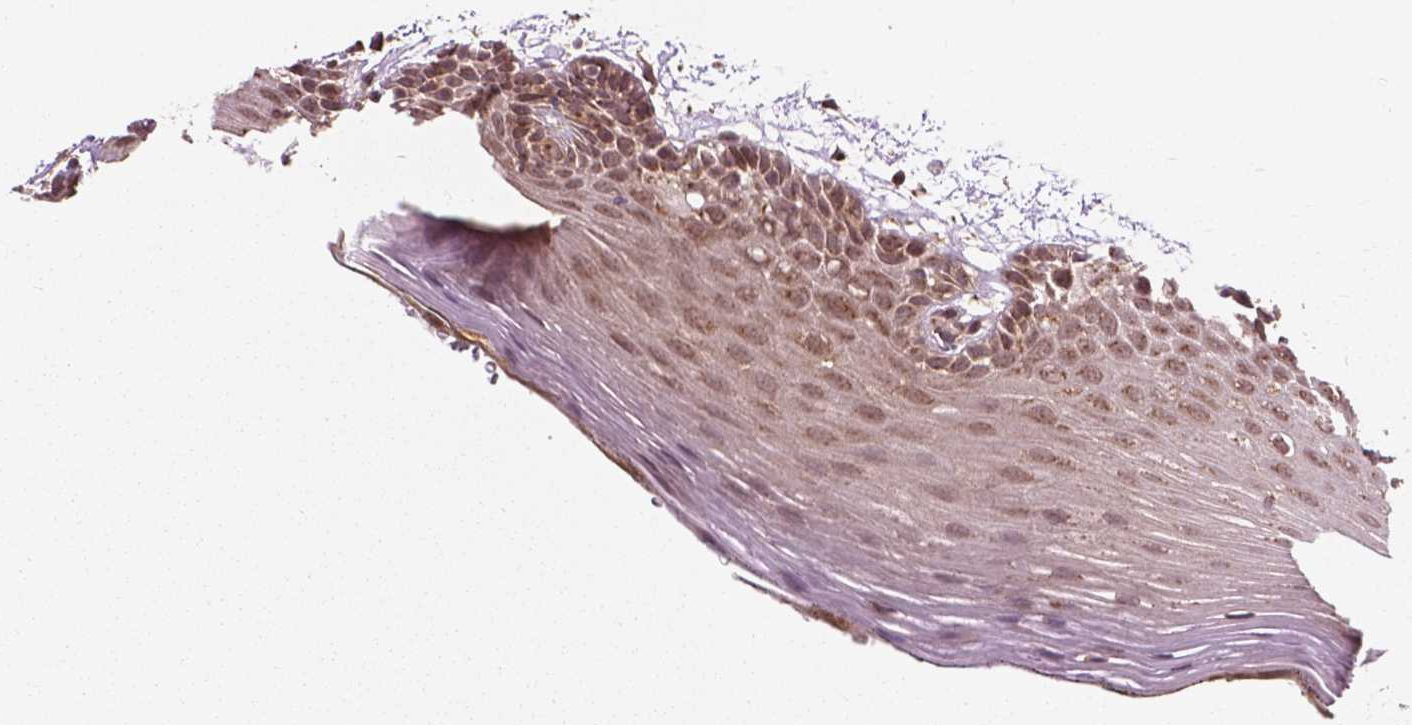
{"staining": {"intensity": "moderate", "quantity": "25%-75%", "location": "cytoplasmic/membranous,nuclear"}, "tissue": "oral mucosa", "cell_type": "Squamous epithelial cells", "image_type": "normal", "snomed": [{"axis": "morphology", "description": "Normal tissue, NOS"}, {"axis": "morphology", "description": "Squamous cell carcinoma, NOS"}, {"axis": "topography", "description": "Oral tissue"}, {"axis": "topography", "description": "Head-Neck"}], "caption": "The histopathology image reveals staining of unremarkable oral mucosa, revealing moderate cytoplasmic/membranous,nuclear protein expression (brown color) within squamous epithelial cells.", "gene": "PPP1CB", "patient": {"sex": "male", "age": 52}}